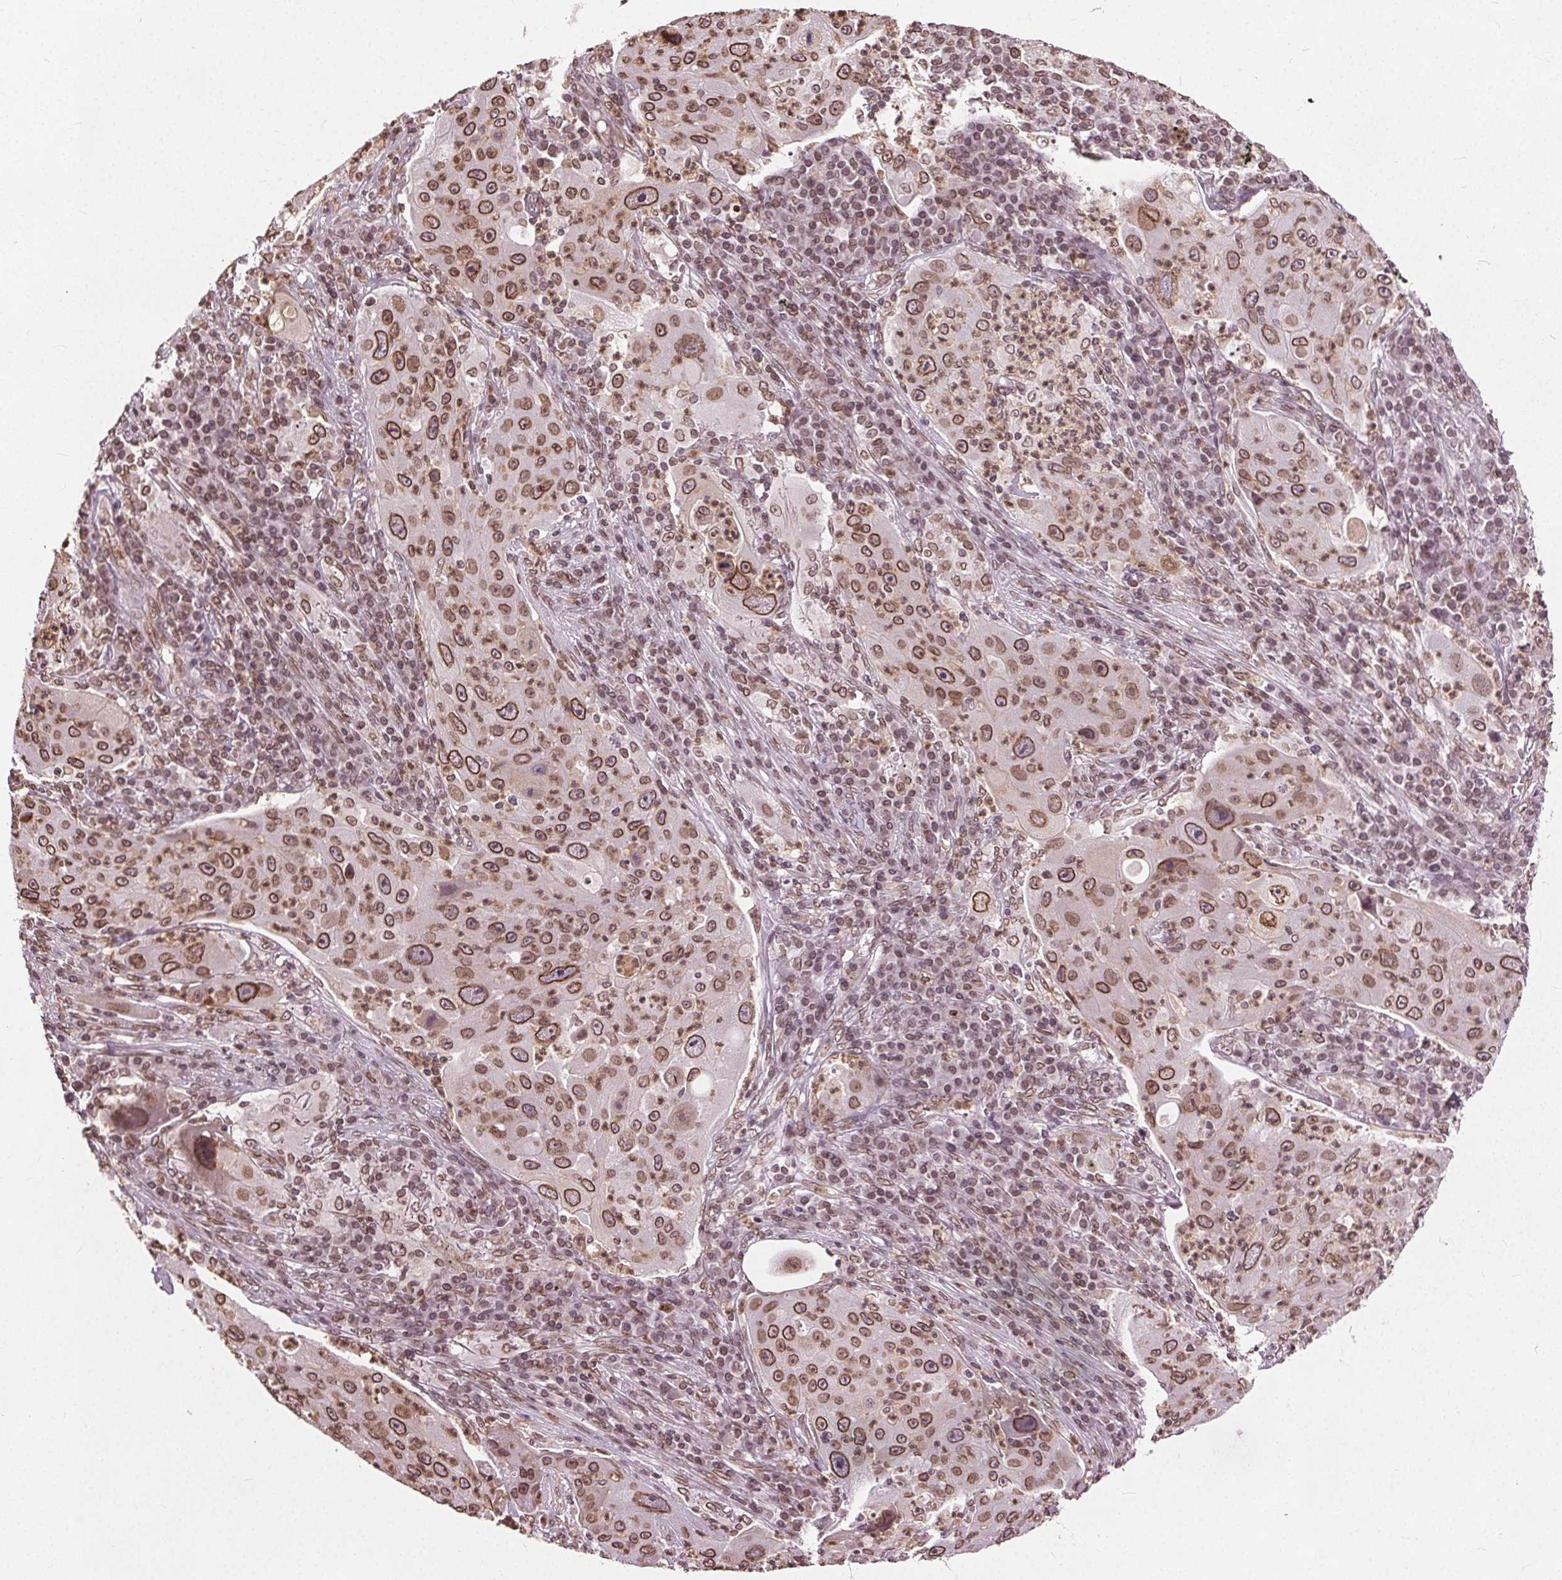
{"staining": {"intensity": "moderate", "quantity": ">75%", "location": "cytoplasmic/membranous,nuclear"}, "tissue": "lung cancer", "cell_type": "Tumor cells", "image_type": "cancer", "snomed": [{"axis": "morphology", "description": "Squamous cell carcinoma, NOS"}, {"axis": "topography", "description": "Lung"}], "caption": "Lung cancer (squamous cell carcinoma) stained with DAB immunohistochemistry (IHC) reveals medium levels of moderate cytoplasmic/membranous and nuclear positivity in approximately >75% of tumor cells.", "gene": "TTC39C", "patient": {"sex": "female", "age": 59}}